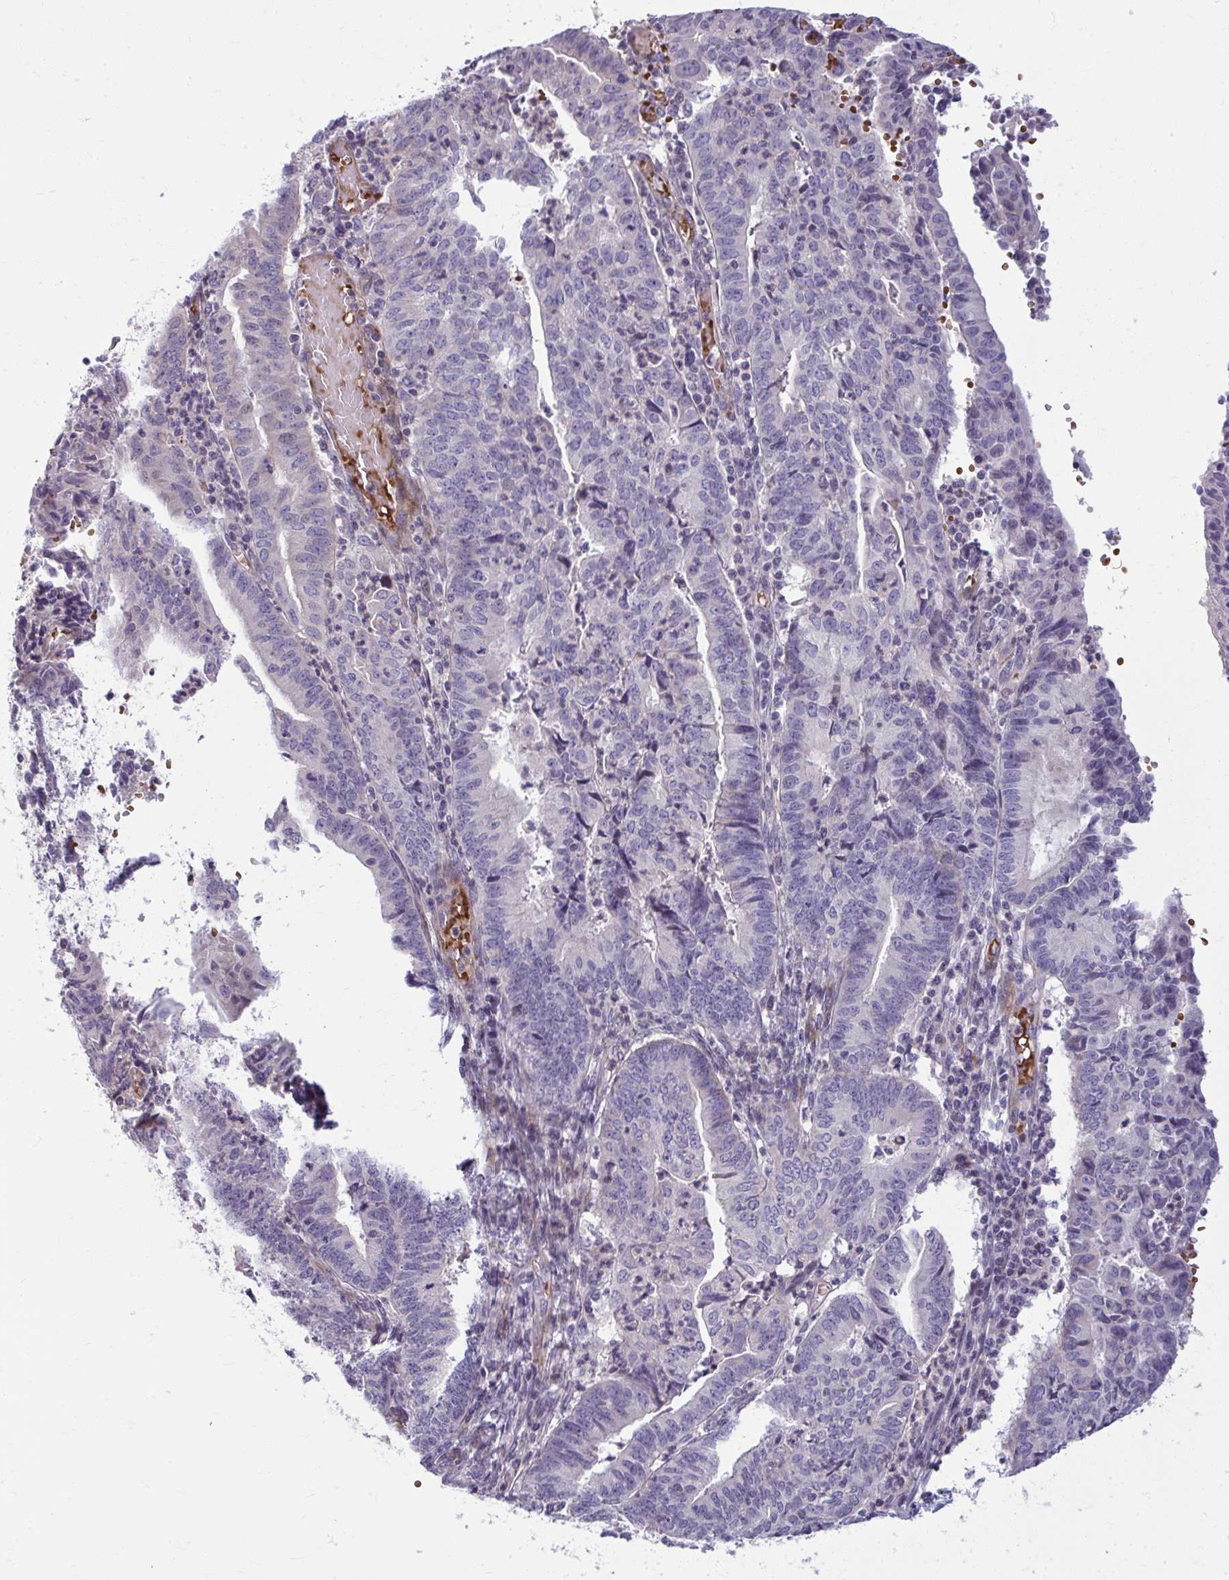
{"staining": {"intensity": "negative", "quantity": "none", "location": "none"}, "tissue": "endometrial cancer", "cell_type": "Tumor cells", "image_type": "cancer", "snomed": [{"axis": "morphology", "description": "Adenocarcinoma, NOS"}, {"axis": "topography", "description": "Endometrium"}], "caption": "Immunohistochemistry (IHC) of human endometrial adenocarcinoma reveals no positivity in tumor cells.", "gene": "SLC14A1", "patient": {"sex": "female", "age": 60}}